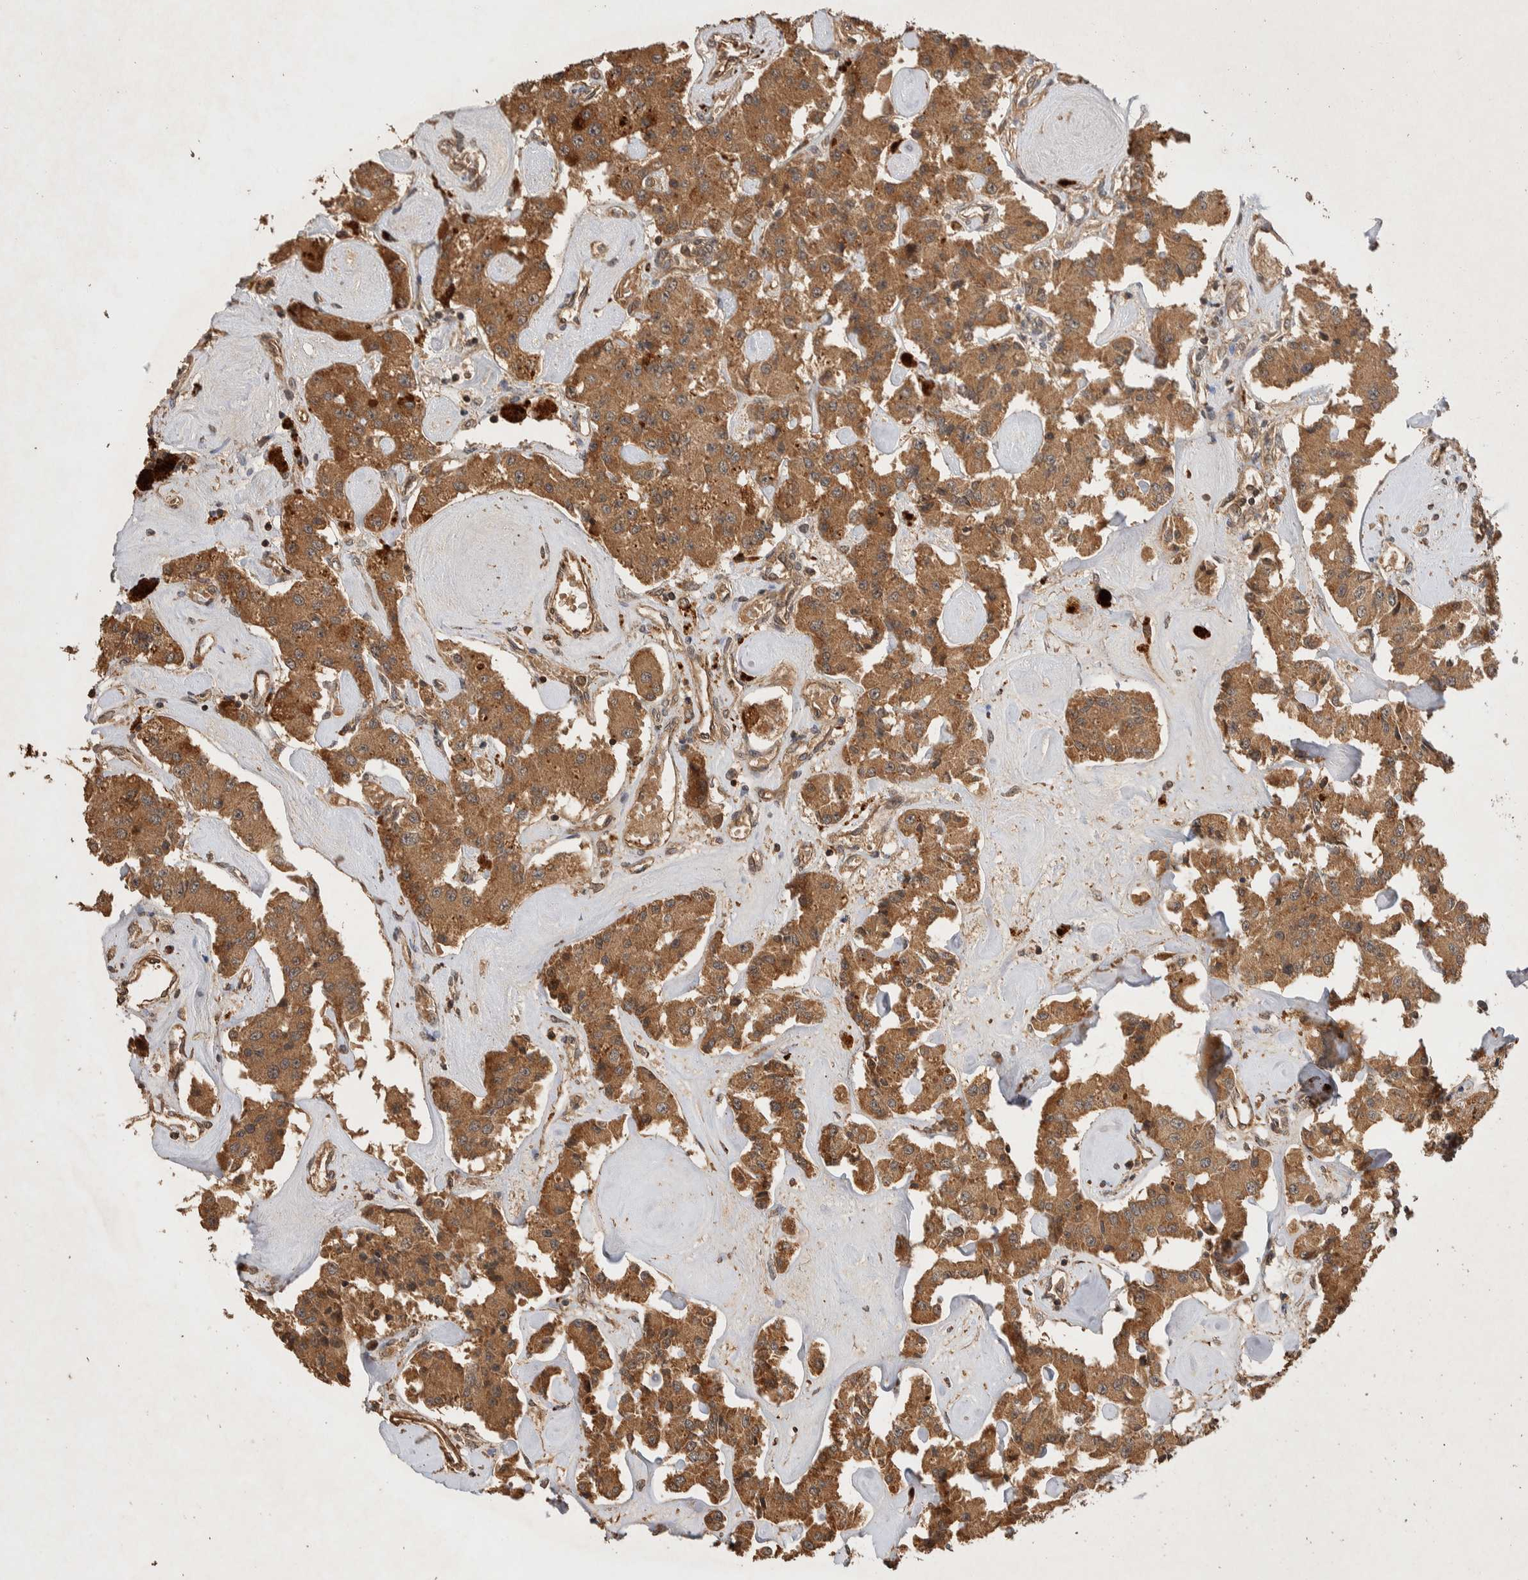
{"staining": {"intensity": "moderate", "quantity": ">75%", "location": "cytoplasmic/membranous"}, "tissue": "carcinoid", "cell_type": "Tumor cells", "image_type": "cancer", "snomed": [{"axis": "morphology", "description": "Carcinoid, malignant, NOS"}, {"axis": "topography", "description": "Pancreas"}], "caption": "A brown stain highlights moderate cytoplasmic/membranous staining of a protein in carcinoid tumor cells.", "gene": "NSMAF", "patient": {"sex": "male", "age": 41}}